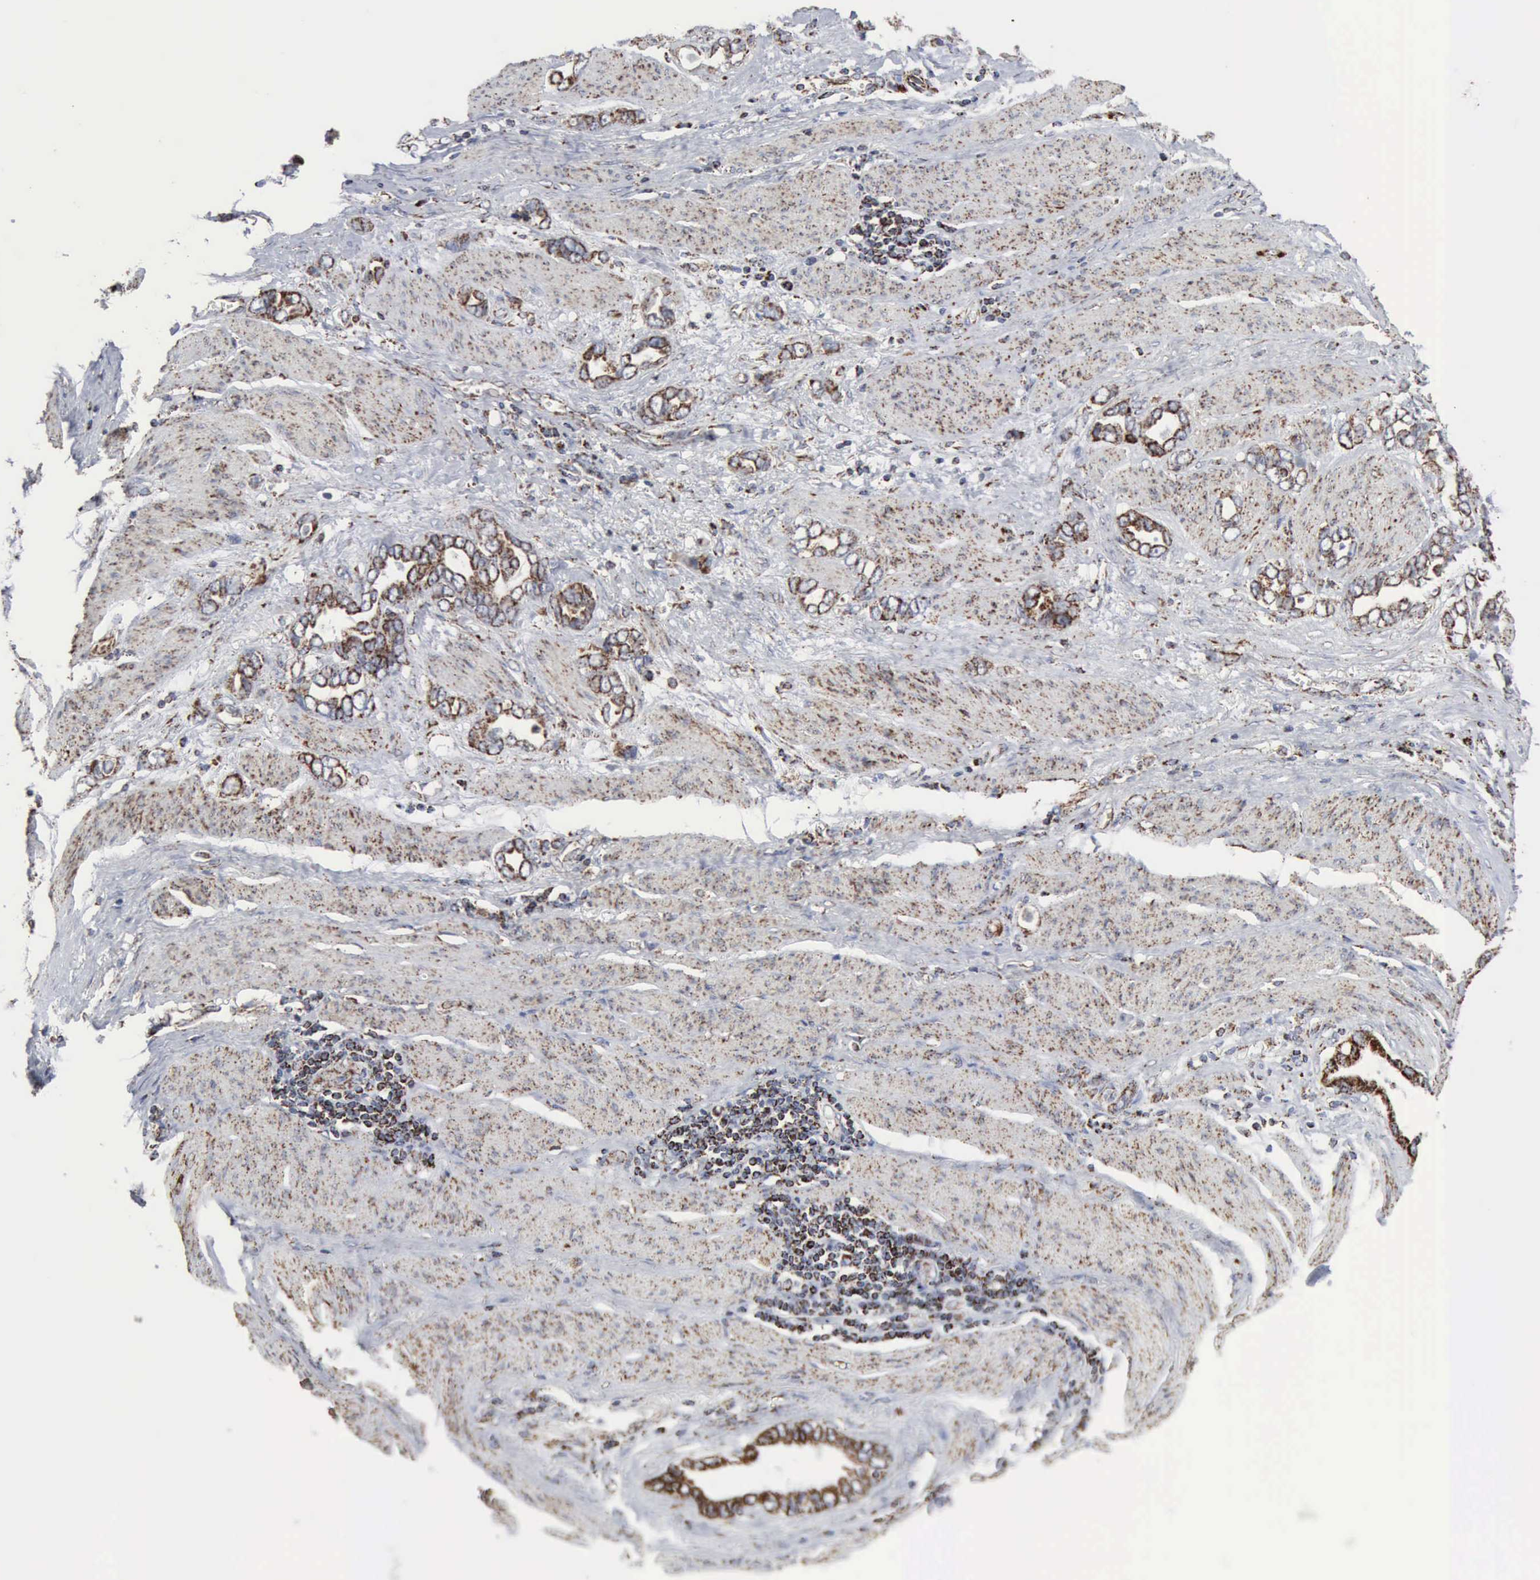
{"staining": {"intensity": "strong", "quantity": ">75%", "location": "cytoplasmic/membranous"}, "tissue": "stomach cancer", "cell_type": "Tumor cells", "image_type": "cancer", "snomed": [{"axis": "morphology", "description": "Adenocarcinoma, NOS"}, {"axis": "topography", "description": "Stomach"}], "caption": "Stomach adenocarcinoma stained with DAB immunohistochemistry (IHC) reveals high levels of strong cytoplasmic/membranous positivity in about >75% of tumor cells.", "gene": "ACO2", "patient": {"sex": "male", "age": 78}}